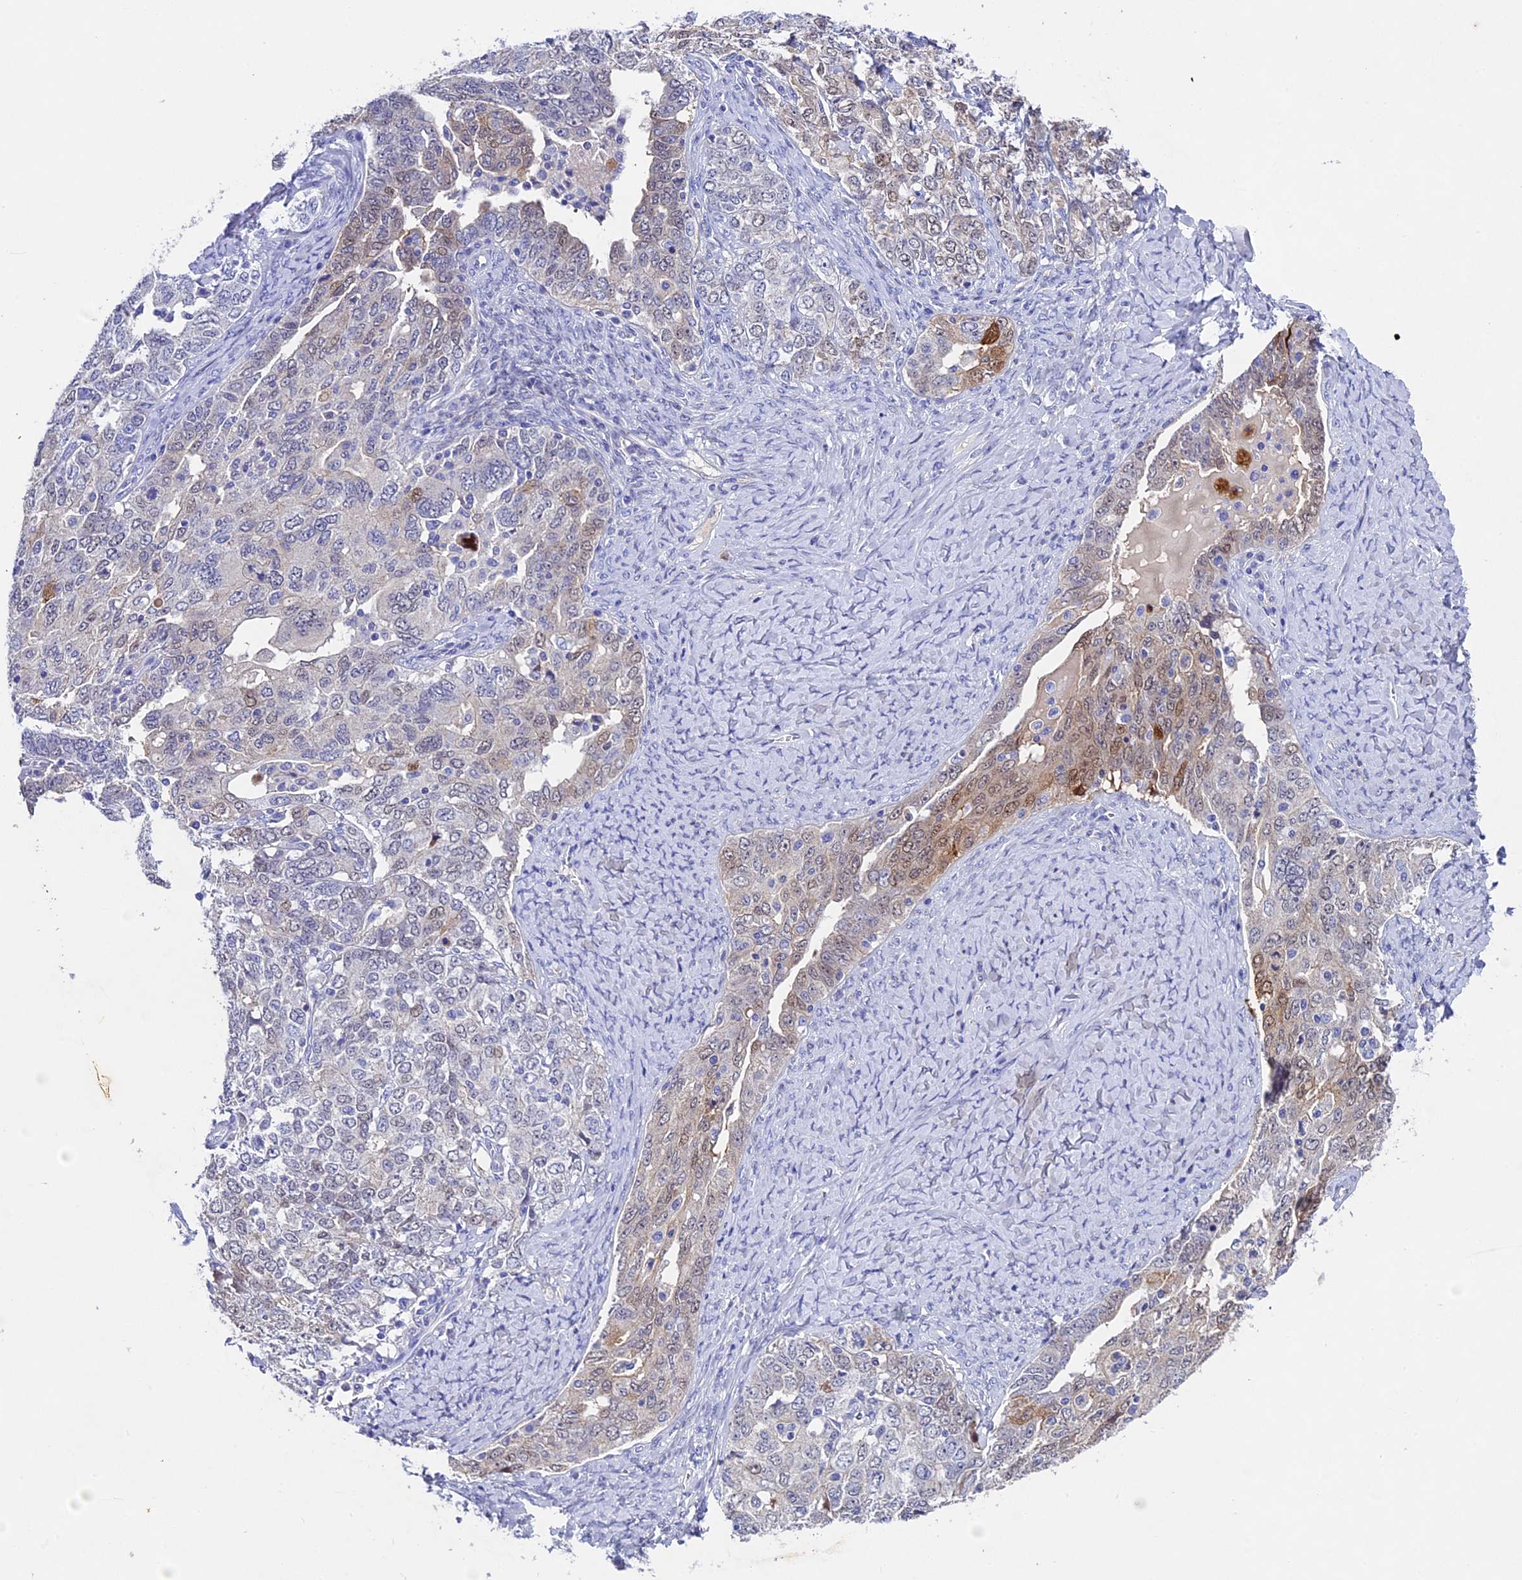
{"staining": {"intensity": "moderate", "quantity": "<25%", "location": "cytoplasmic/membranous,nuclear"}, "tissue": "ovarian cancer", "cell_type": "Tumor cells", "image_type": "cancer", "snomed": [{"axis": "morphology", "description": "Carcinoma, endometroid"}, {"axis": "topography", "description": "Ovary"}], "caption": "A low amount of moderate cytoplasmic/membranous and nuclear expression is seen in about <25% of tumor cells in ovarian cancer (endometroid carcinoma) tissue. The protein is shown in brown color, while the nuclei are stained blue.", "gene": "TGDS", "patient": {"sex": "female", "age": 62}}